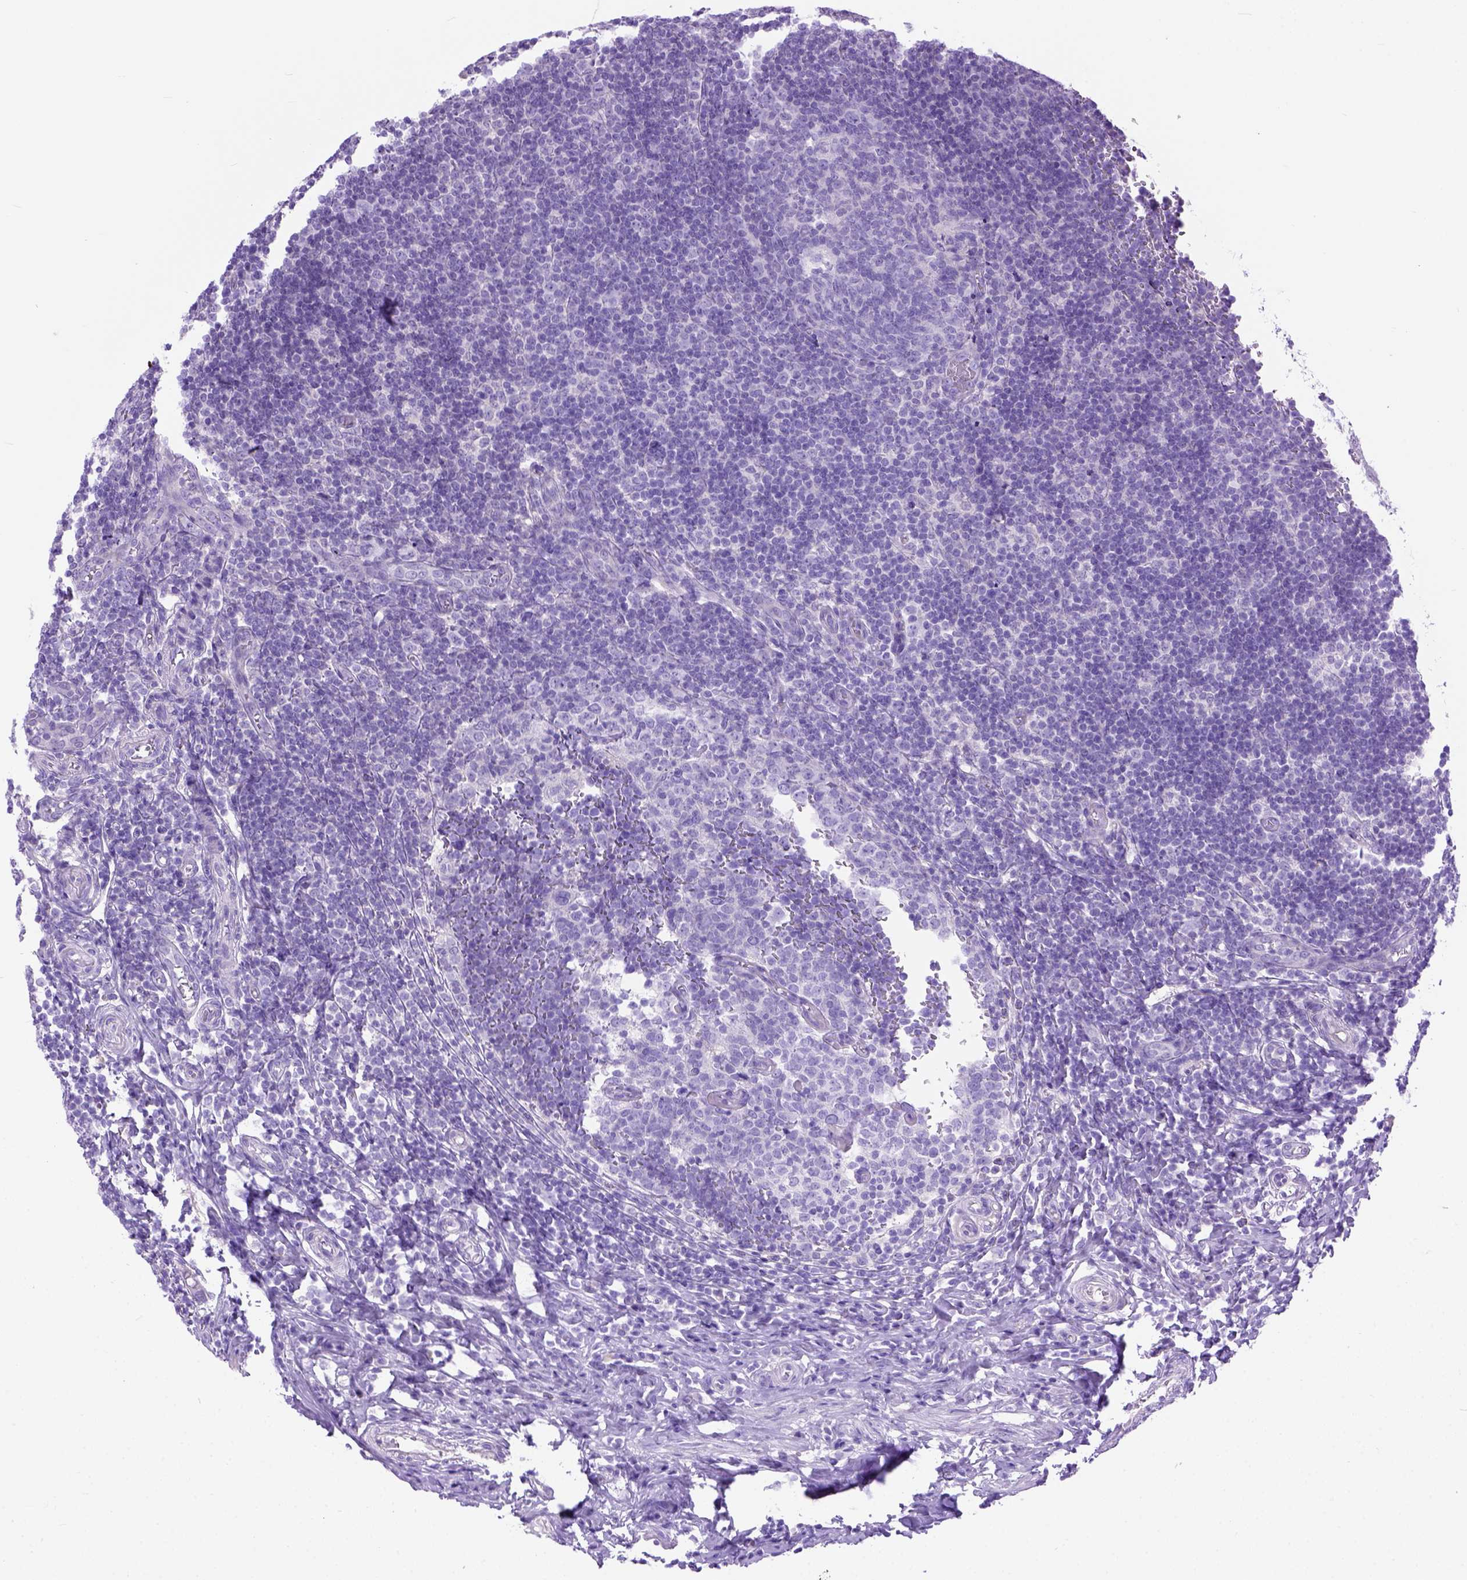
{"staining": {"intensity": "negative", "quantity": "none", "location": "none"}, "tissue": "appendix", "cell_type": "Glandular cells", "image_type": "normal", "snomed": [{"axis": "morphology", "description": "Normal tissue, NOS"}, {"axis": "topography", "description": "Appendix"}], "caption": "This is an immunohistochemistry (IHC) photomicrograph of benign human appendix. There is no expression in glandular cells.", "gene": "ODAD3", "patient": {"sex": "male", "age": 18}}